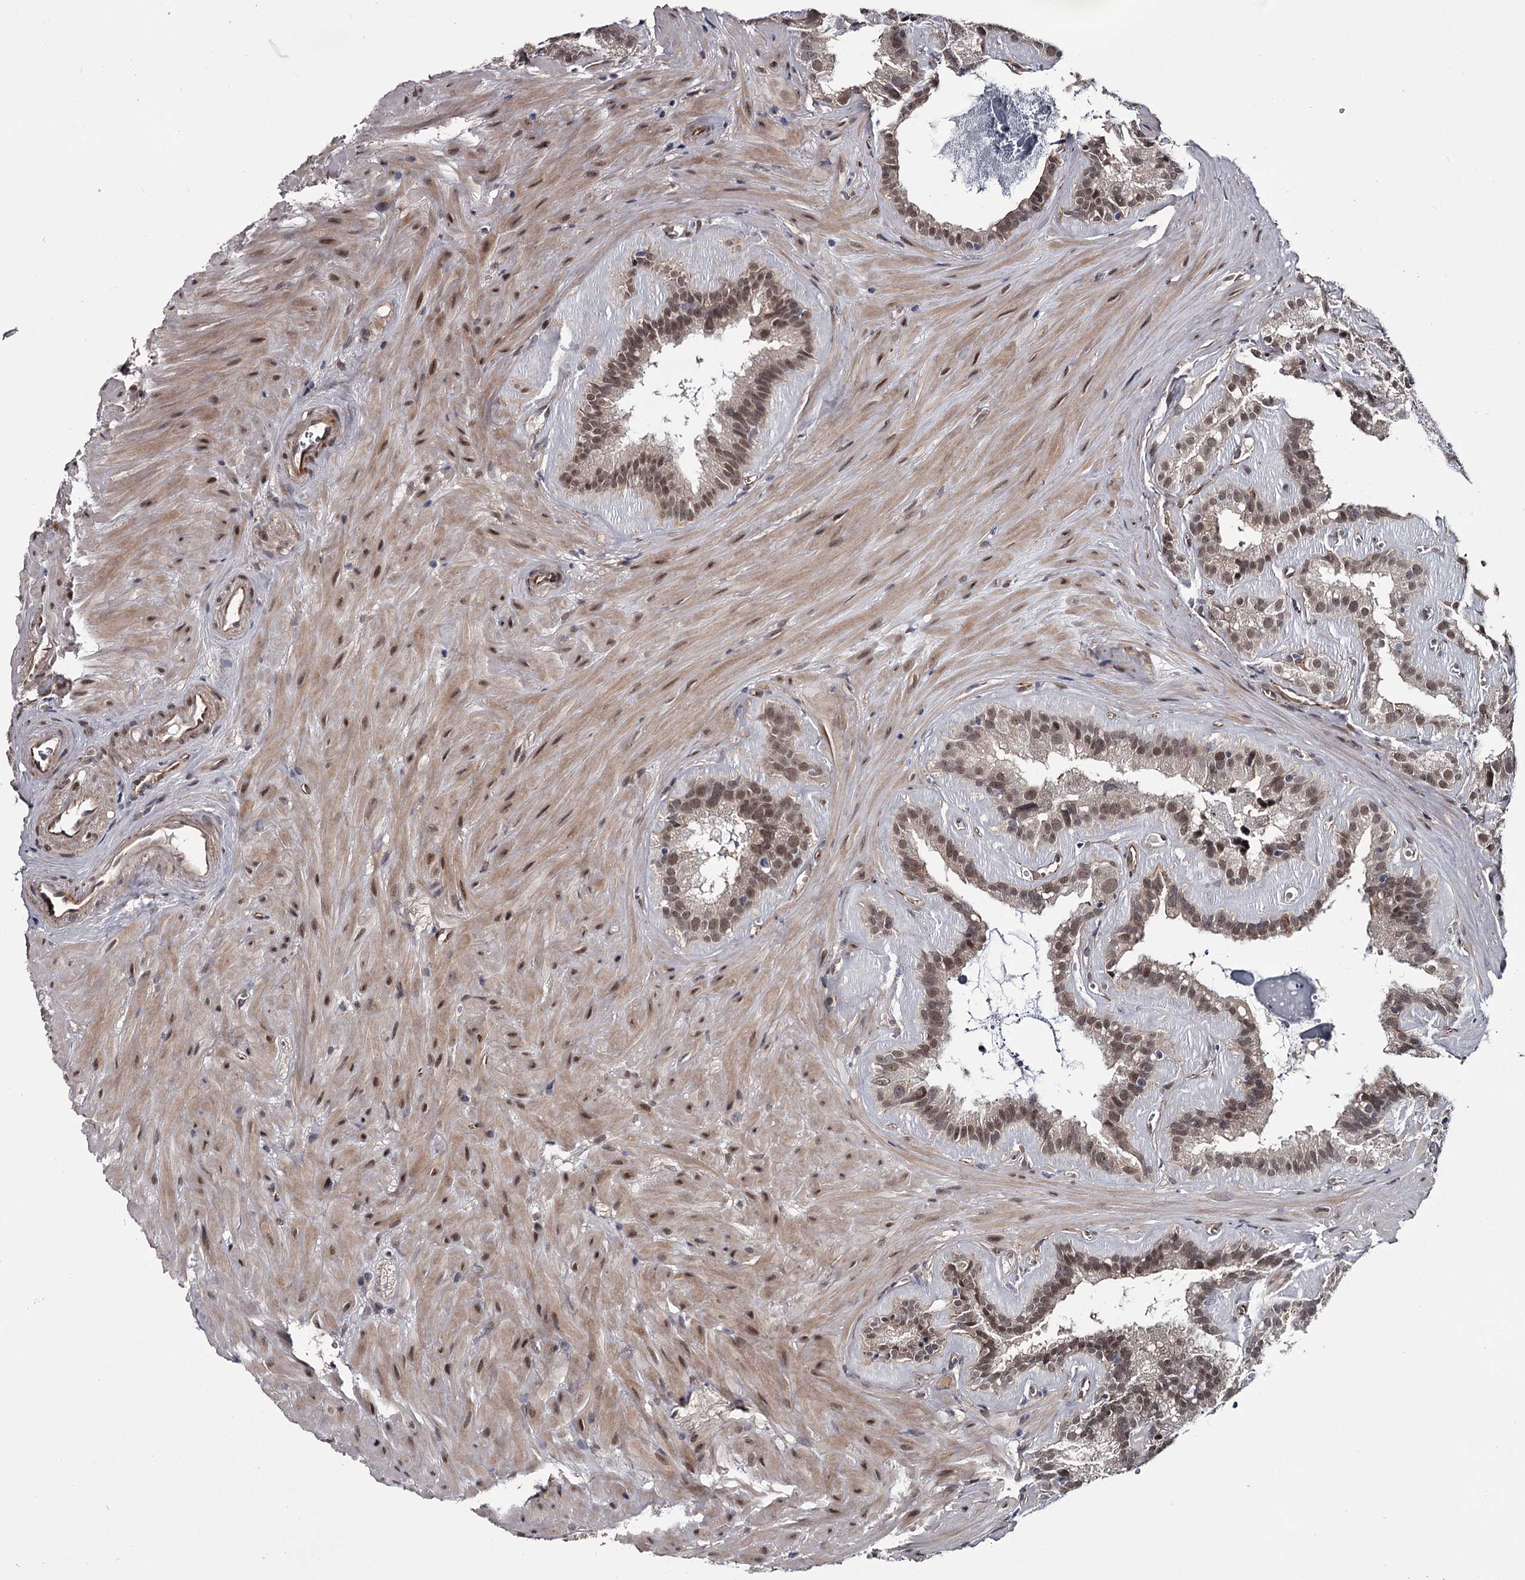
{"staining": {"intensity": "moderate", "quantity": ">75%", "location": "nuclear"}, "tissue": "seminal vesicle", "cell_type": "Glandular cells", "image_type": "normal", "snomed": [{"axis": "morphology", "description": "Normal tissue, NOS"}, {"axis": "topography", "description": "Prostate"}, {"axis": "topography", "description": "Seminal veicle"}], "caption": "High-power microscopy captured an IHC histopathology image of benign seminal vesicle, revealing moderate nuclear positivity in about >75% of glandular cells. The protein is stained brown, and the nuclei are stained in blue (DAB (3,3'-diaminobenzidine) IHC with brightfield microscopy, high magnification).", "gene": "PRPF40B", "patient": {"sex": "male", "age": 59}}